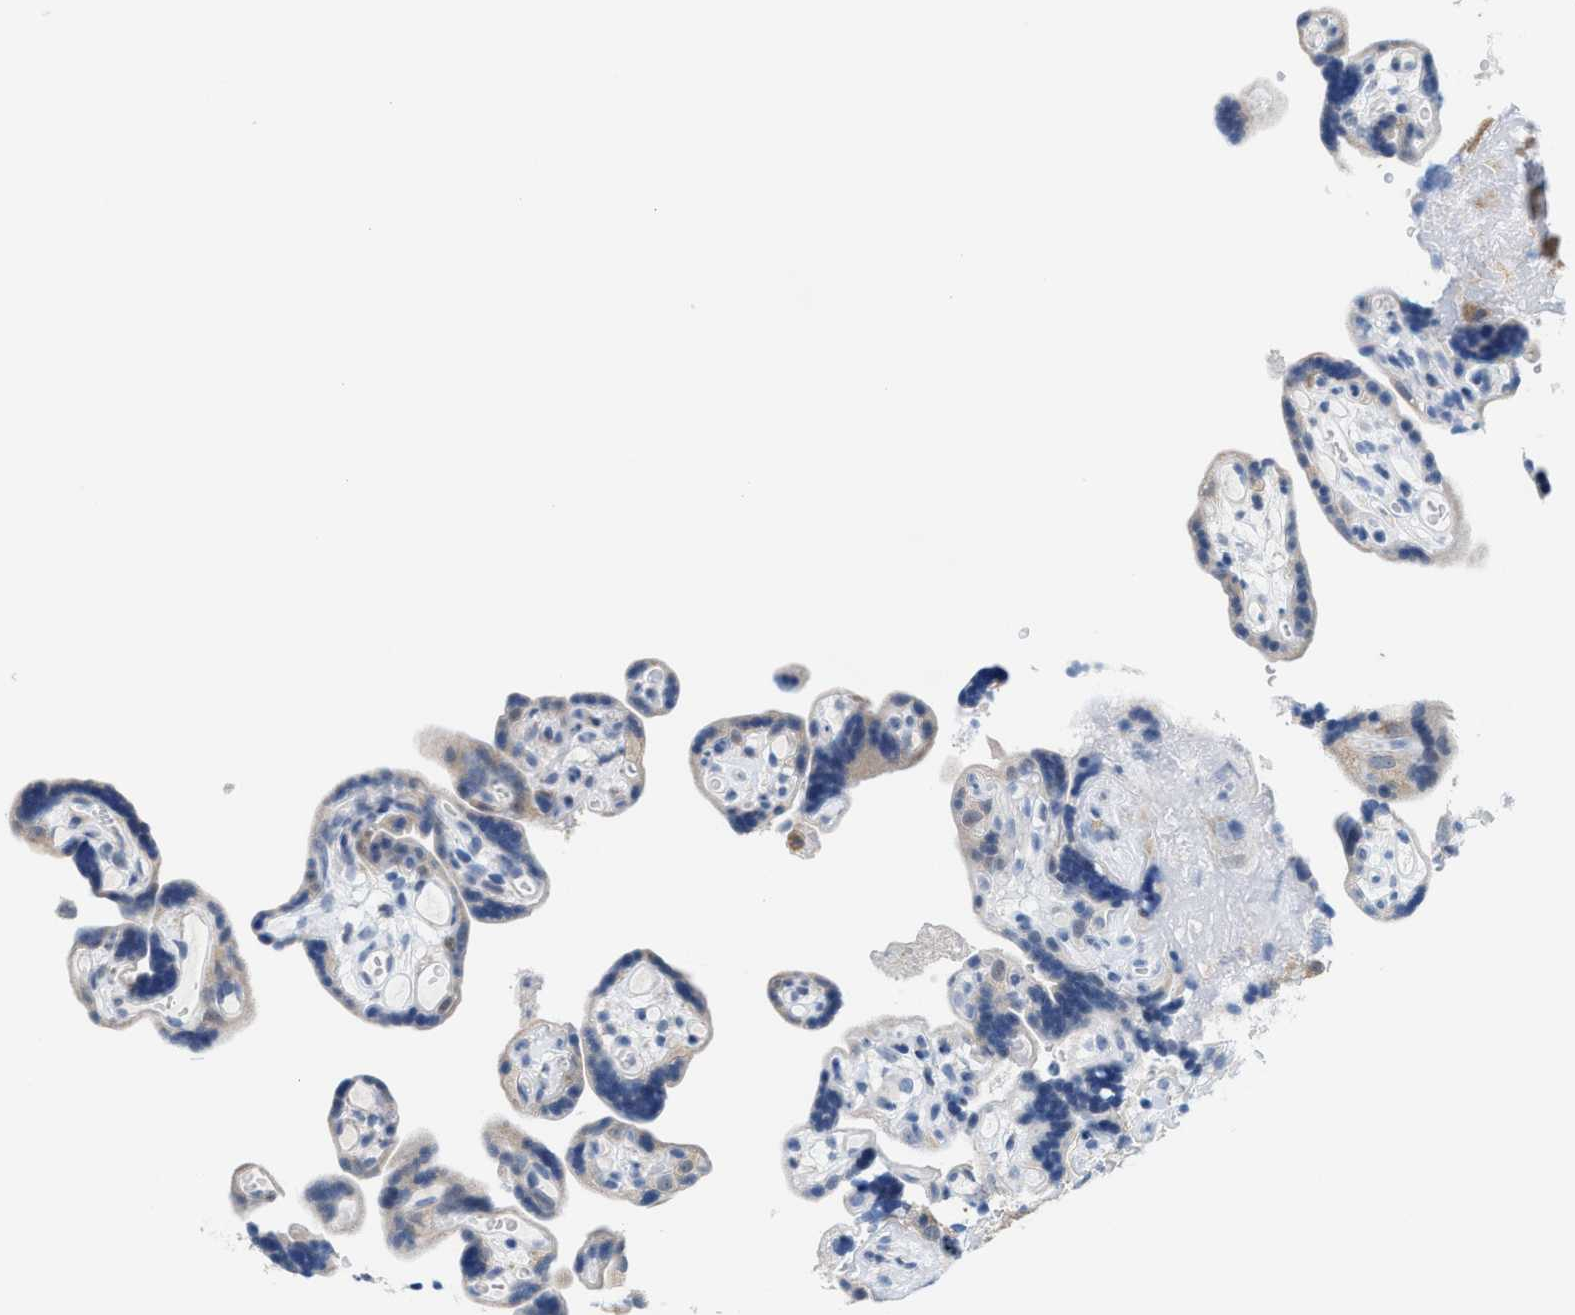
{"staining": {"intensity": "strong", "quantity": ">75%", "location": "cytoplasmic/membranous"}, "tissue": "placenta", "cell_type": "Decidual cells", "image_type": "normal", "snomed": [{"axis": "morphology", "description": "Normal tissue, NOS"}, {"axis": "topography", "description": "Placenta"}], "caption": "Protein staining of normal placenta exhibits strong cytoplasmic/membranous positivity in approximately >75% of decidual cells.", "gene": "KIFC3", "patient": {"sex": "female", "age": 30}}